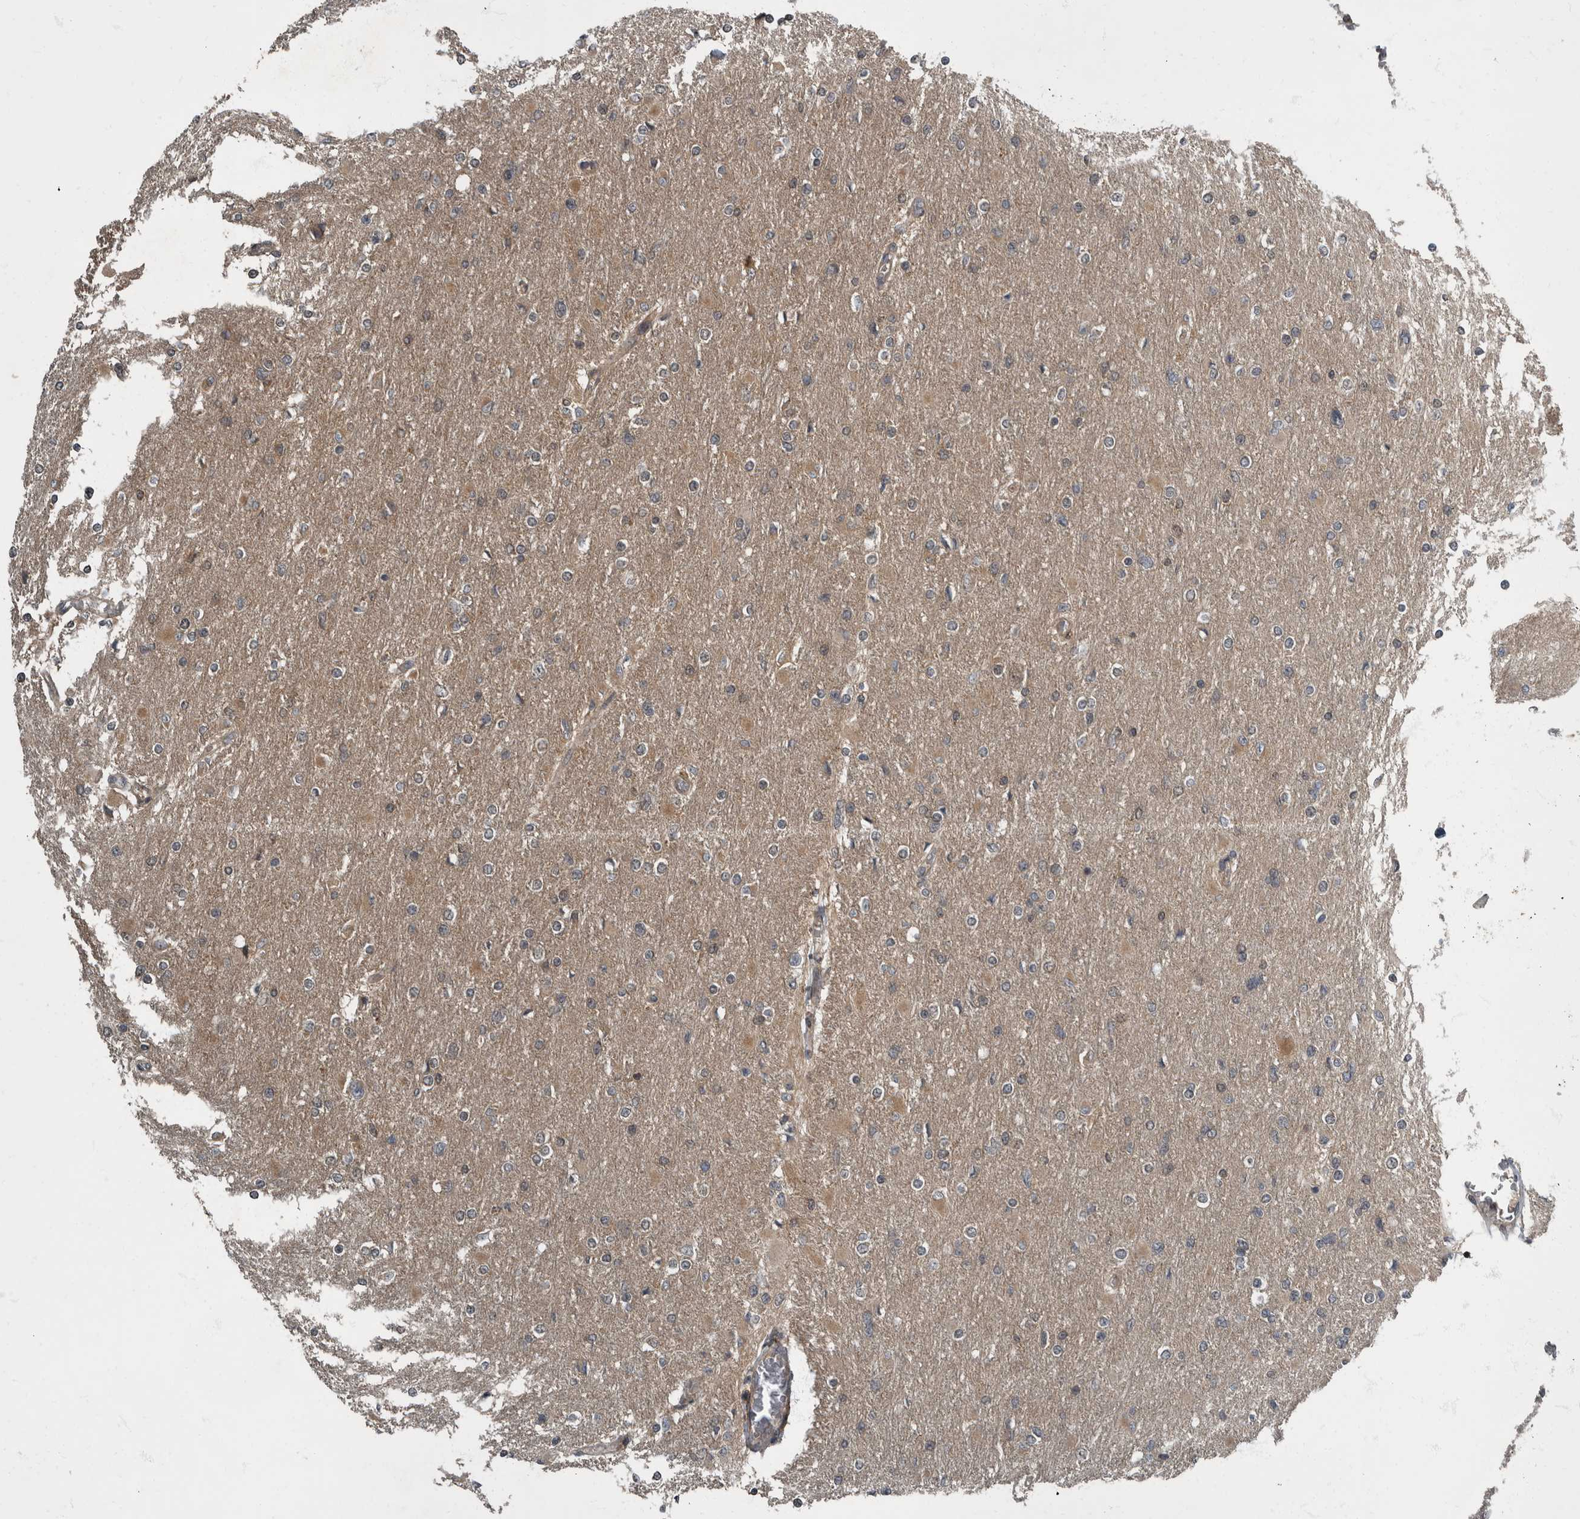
{"staining": {"intensity": "weak", "quantity": "<25%", "location": "cytoplasmic/membranous"}, "tissue": "glioma", "cell_type": "Tumor cells", "image_type": "cancer", "snomed": [{"axis": "morphology", "description": "Glioma, malignant, High grade"}, {"axis": "topography", "description": "Cerebral cortex"}], "caption": "Micrograph shows no significant protein staining in tumor cells of glioma. (Stains: DAB immunohistochemistry with hematoxylin counter stain, Microscopy: brightfield microscopy at high magnification).", "gene": "RABGGTB", "patient": {"sex": "female", "age": 36}}